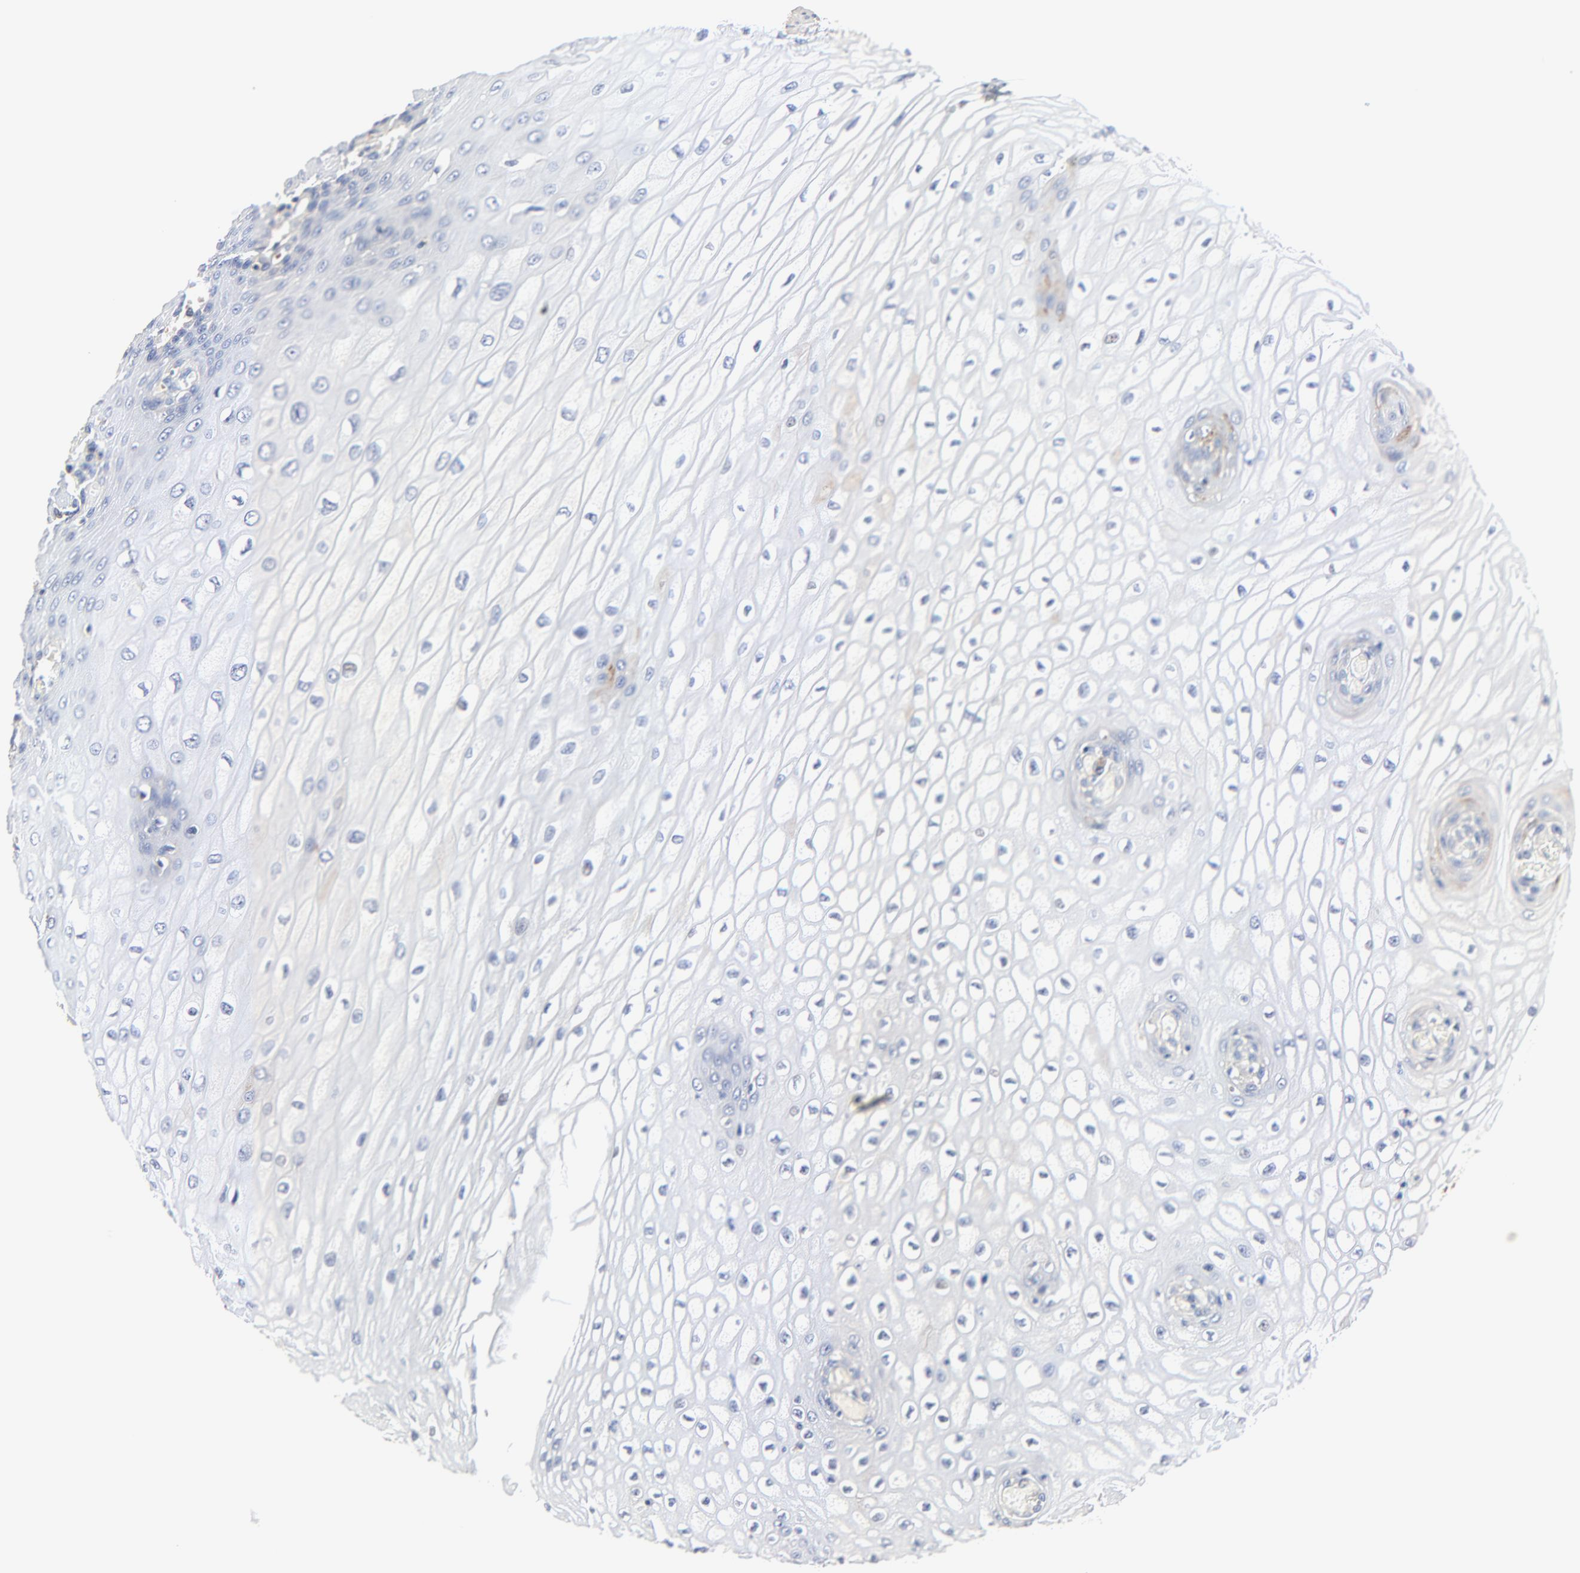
{"staining": {"intensity": "negative", "quantity": "none", "location": "none"}, "tissue": "esophagus", "cell_type": "Squamous epithelial cells", "image_type": "normal", "snomed": [{"axis": "morphology", "description": "Normal tissue, NOS"}, {"axis": "topography", "description": "Esophagus"}], "caption": "The image shows no staining of squamous epithelial cells in unremarkable esophagus. (DAB immunohistochemistry (IHC) with hematoxylin counter stain).", "gene": "SKAP1", "patient": {"sex": "male", "age": 65}}